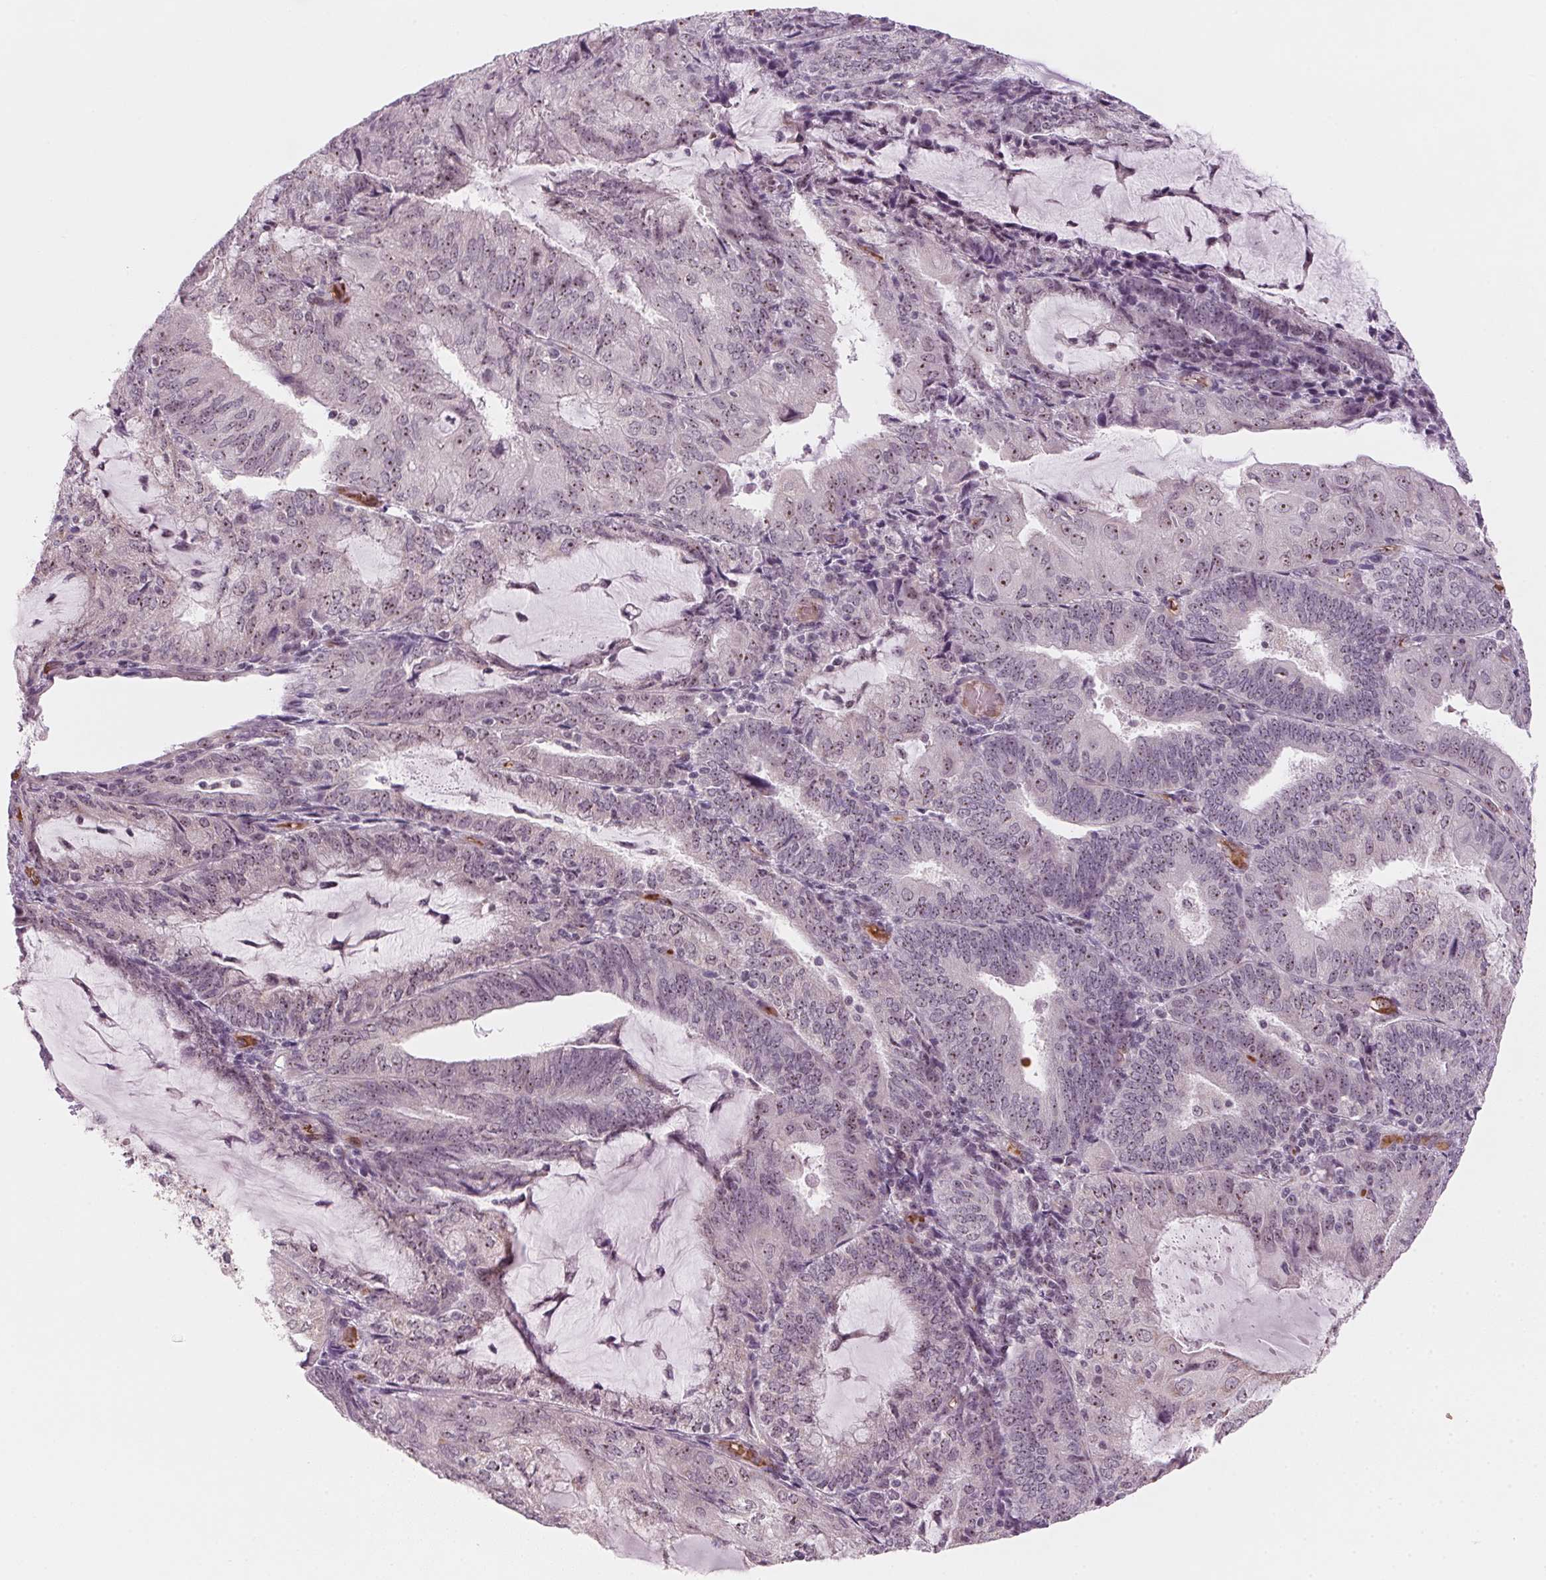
{"staining": {"intensity": "weak", "quantity": ">75%", "location": "nuclear"}, "tissue": "endometrial cancer", "cell_type": "Tumor cells", "image_type": "cancer", "snomed": [{"axis": "morphology", "description": "Adenocarcinoma, NOS"}, {"axis": "topography", "description": "Endometrium"}], "caption": "Protein expression analysis of endometrial cancer (adenocarcinoma) reveals weak nuclear positivity in approximately >75% of tumor cells.", "gene": "DNTTIP2", "patient": {"sex": "female", "age": 81}}